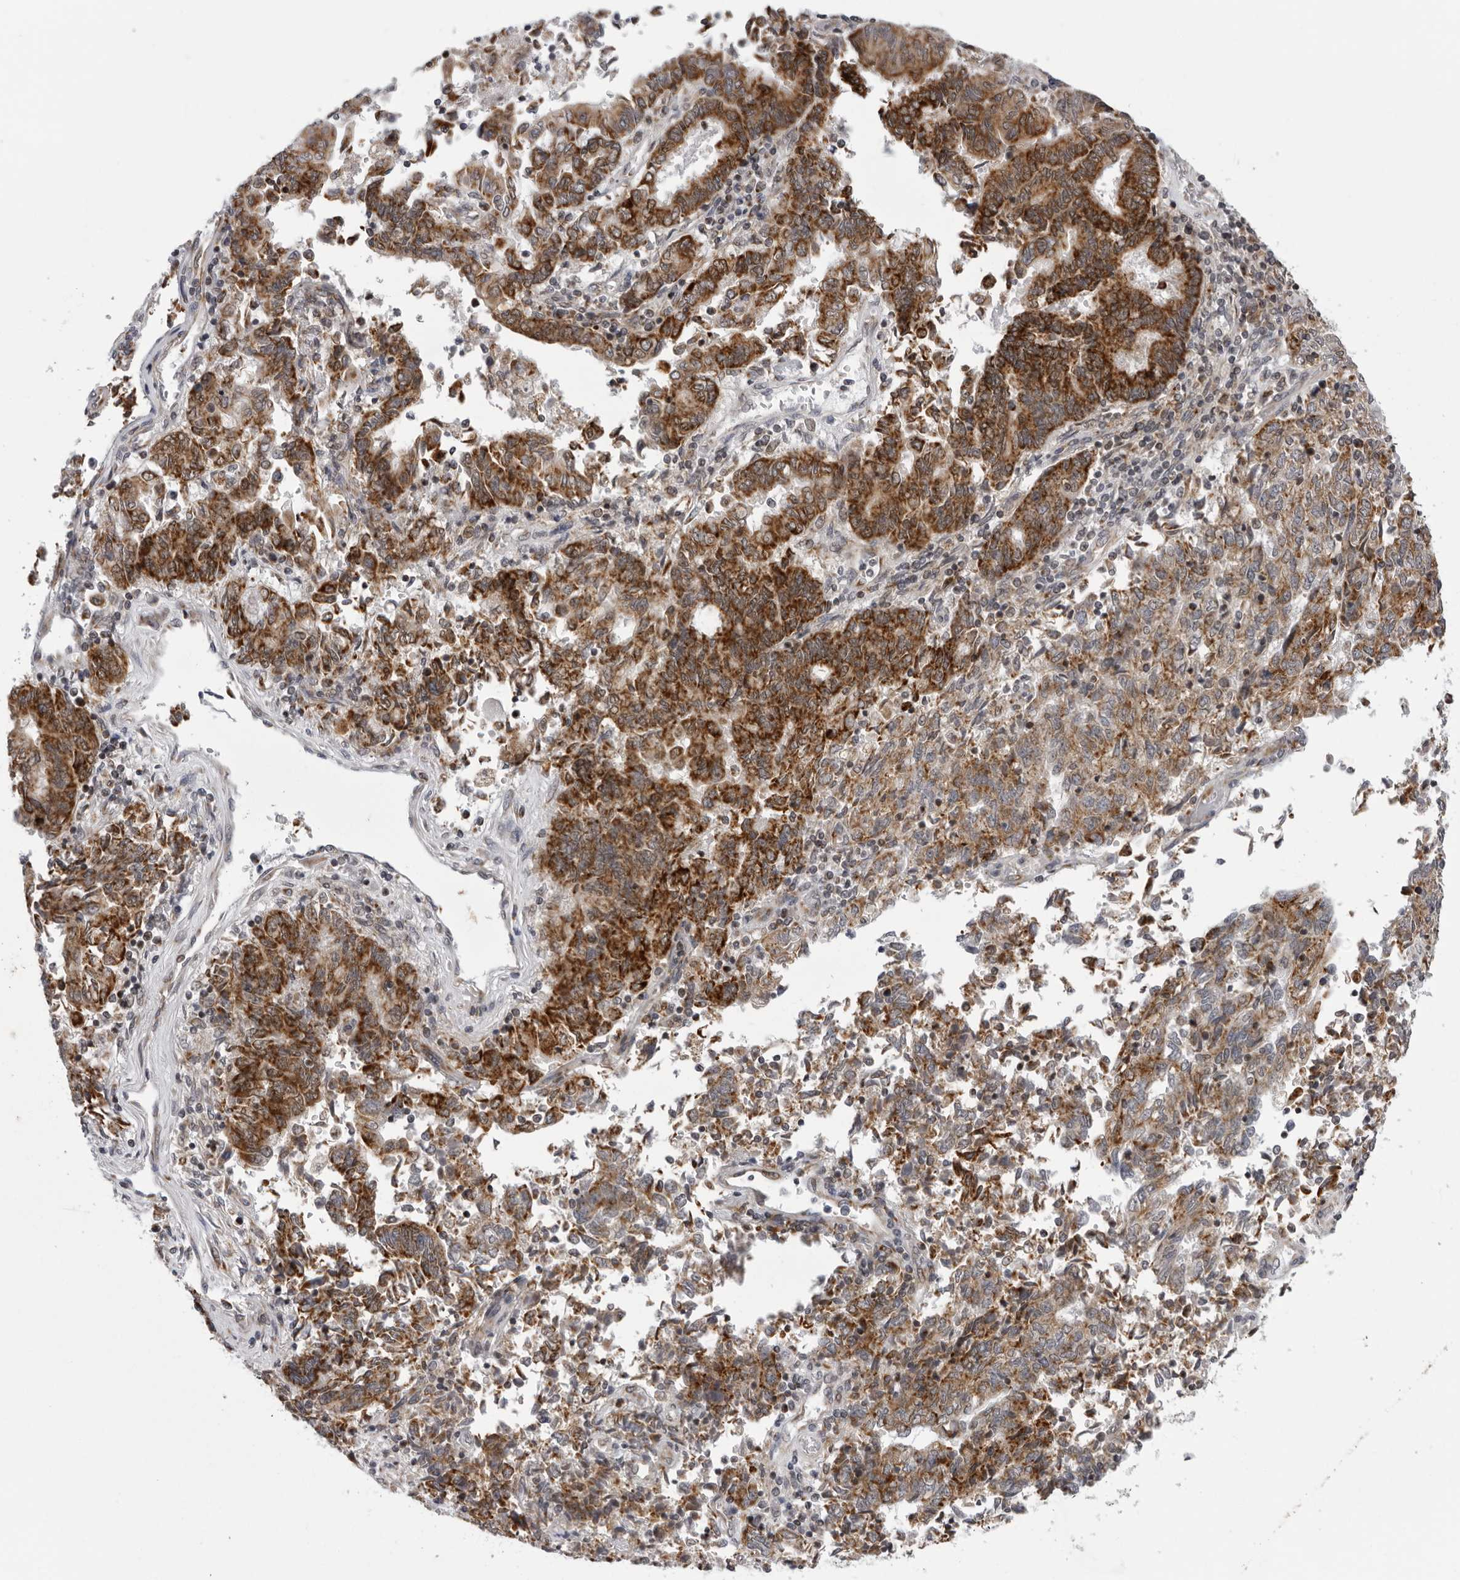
{"staining": {"intensity": "strong", "quantity": ">75%", "location": "cytoplasmic/membranous"}, "tissue": "endometrial cancer", "cell_type": "Tumor cells", "image_type": "cancer", "snomed": [{"axis": "morphology", "description": "Adenocarcinoma, NOS"}, {"axis": "topography", "description": "Endometrium"}], "caption": "Immunohistochemical staining of human endometrial adenocarcinoma exhibits strong cytoplasmic/membranous protein expression in approximately >75% of tumor cells.", "gene": "CPT2", "patient": {"sex": "female", "age": 80}}